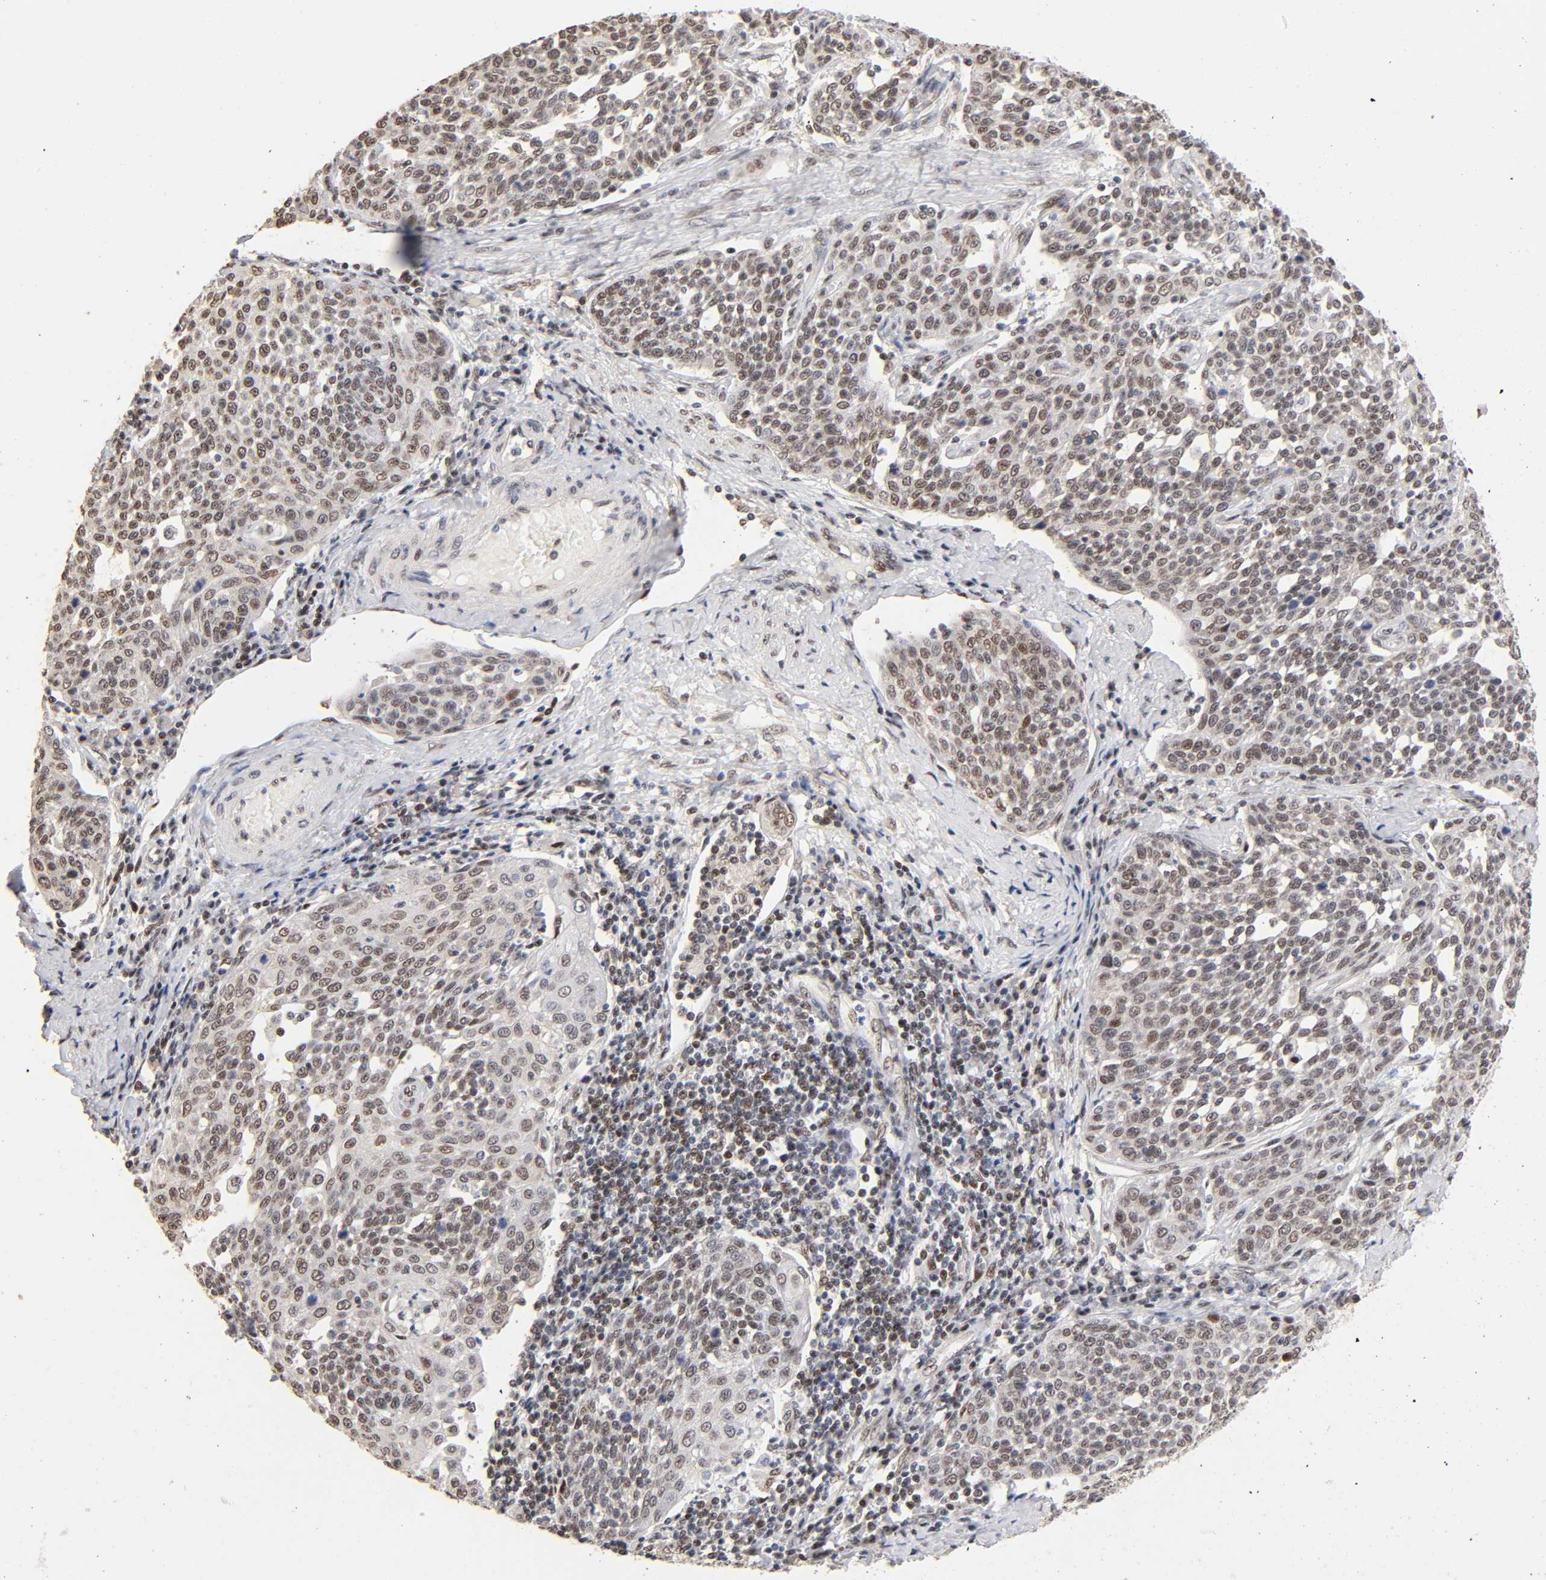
{"staining": {"intensity": "moderate", "quantity": ">75%", "location": "nuclear"}, "tissue": "cervical cancer", "cell_type": "Tumor cells", "image_type": "cancer", "snomed": [{"axis": "morphology", "description": "Squamous cell carcinoma, NOS"}, {"axis": "topography", "description": "Cervix"}], "caption": "IHC photomicrograph of neoplastic tissue: human cervical cancer stained using immunohistochemistry displays medium levels of moderate protein expression localized specifically in the nuclear of tumor cells, appearing as a nuclear brown color.", "gene": "TP53RK", "patient": {"sex": "female", "age": 34}}